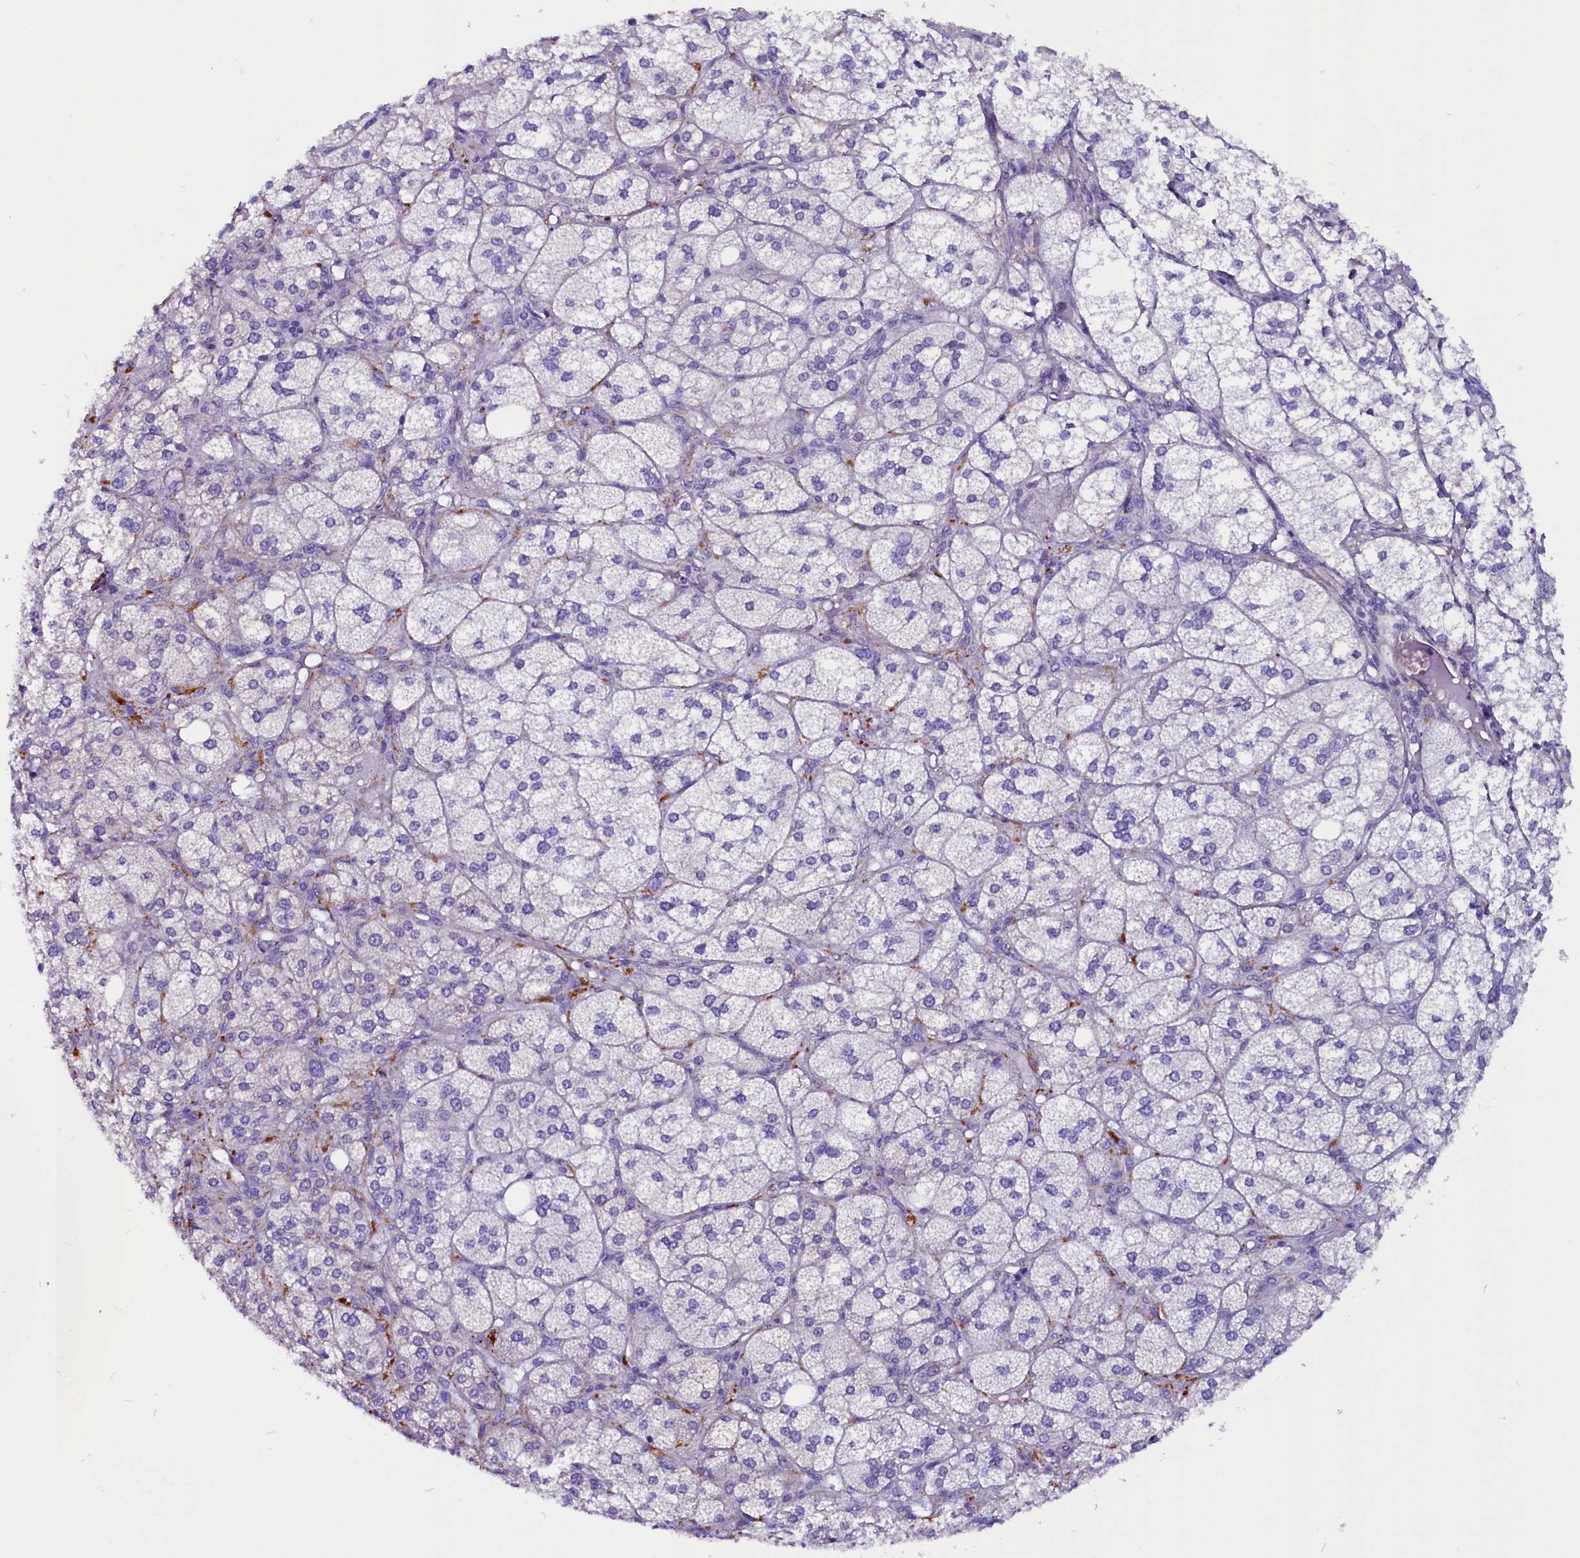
{"staining": {"intensity": "weak", "quantity": "<25%", "location": "cytoplasmic/membranous"}, "tissue": "adrenal gland", "cell_type": "Glandular cells", "image_type": "normal", "snomed": [{"axis": "morphology", "description": "Normal tissue, NOS"}, {"axis": "topography", "description": "Adrenal gland"}], "caption": "A high-resolution photomicrograph shows immunohistochemistry (IHC) staining of unremarkable adrenal gland, which demonstrates no significant expression in glandular cells.", "gene": "ZNF749", "patient": {"sex": "female", "age": 61}}